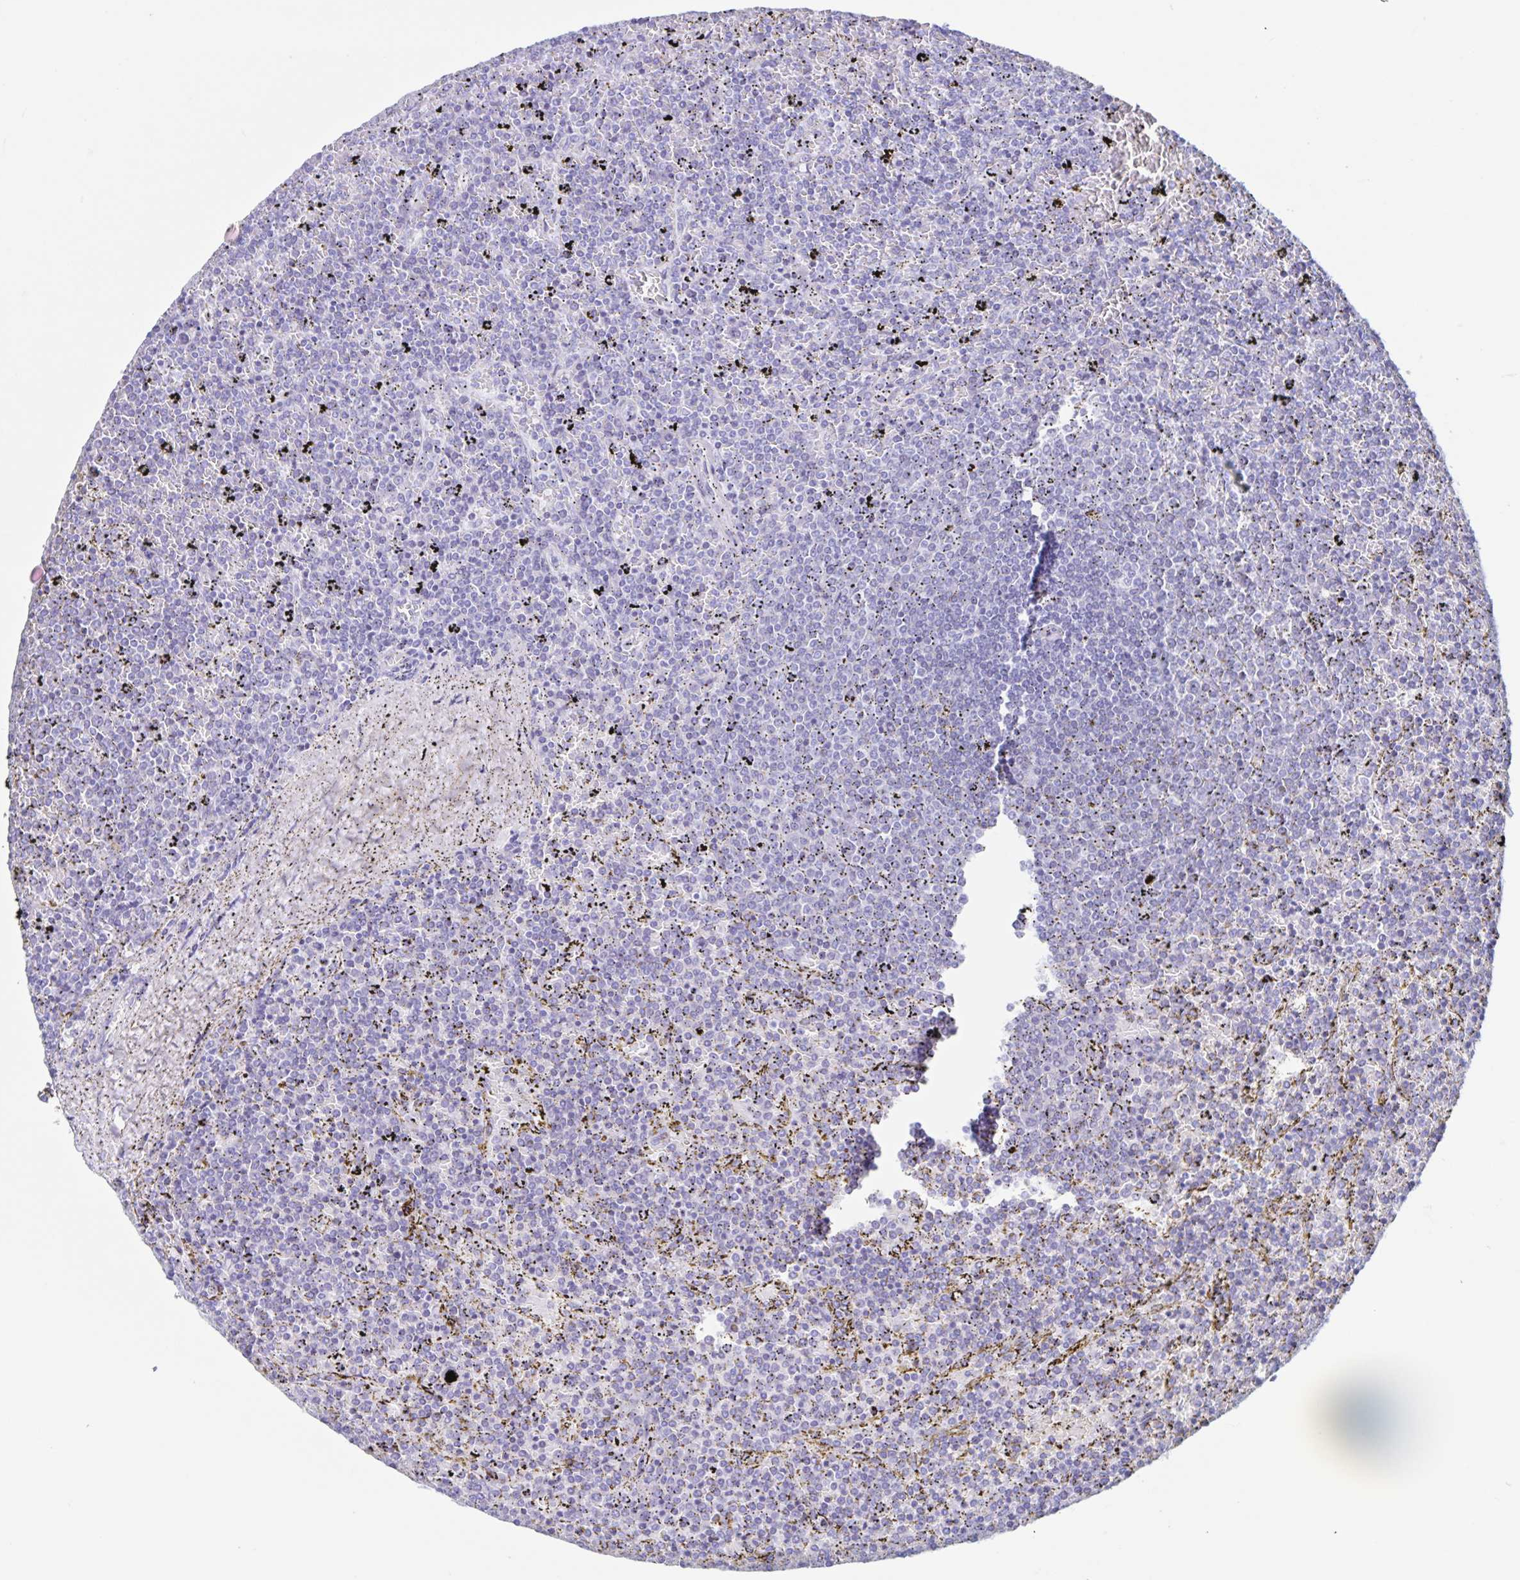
{"staining": {"intensity": "negative", "quantity": "none", "location": "none"}, "tissue": "lymphoma", "cell_type": "Tumor cells", "image_type": "cancer", "snomed": [{"axis": "morphology", "description": "Malignant lymphoma, non-Hodgkin's type, Low grade"}, {"axis": "topography", "description": "Spleen"}], "caption": "Tumor cells show no significant protein positivity in lymphoma.", "gene": "C12orf56", "patient": {"sex": "female", "age": 77}}